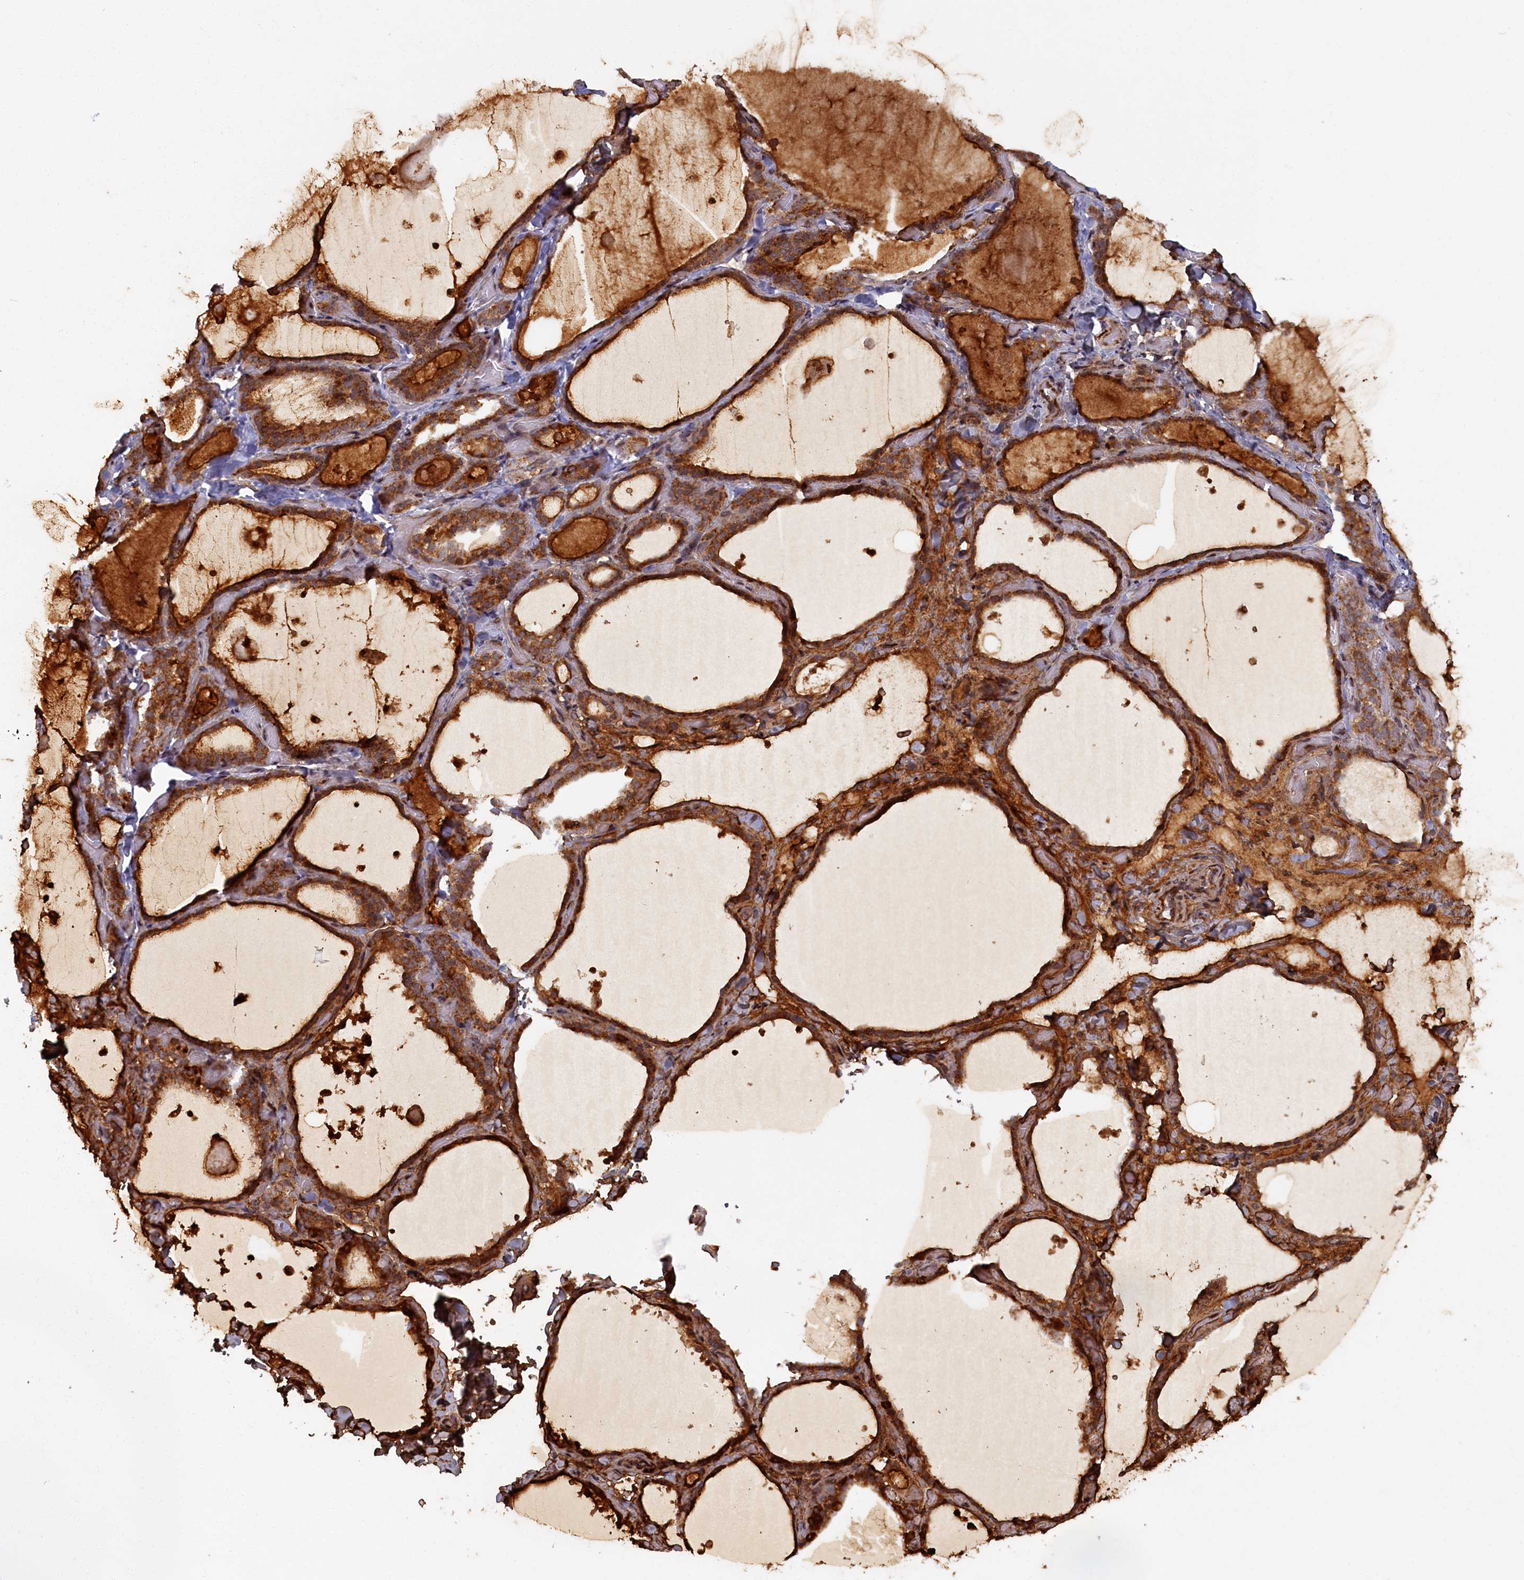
{"staining": {"intensity": "strong", "quantity": ">75%", "location": "cytoplasmic/membranous"}, "tissue": "thyroid gland", "cell_type": "Glandular cells", "image_type": "normal", "snomed": [{"axis": "morphology", "description": "Normal tissue, NOS"}, {"axis": "topography", "description": "Thyroid gland"}], "caption": "This is a histology image of IHC staining of benign thyroid gland, which shows strong staining in the cytoplasmic/membranous of glandular cells.", "gene": "PLA2G10", "patient": {"sex": "female", "age": 44}}